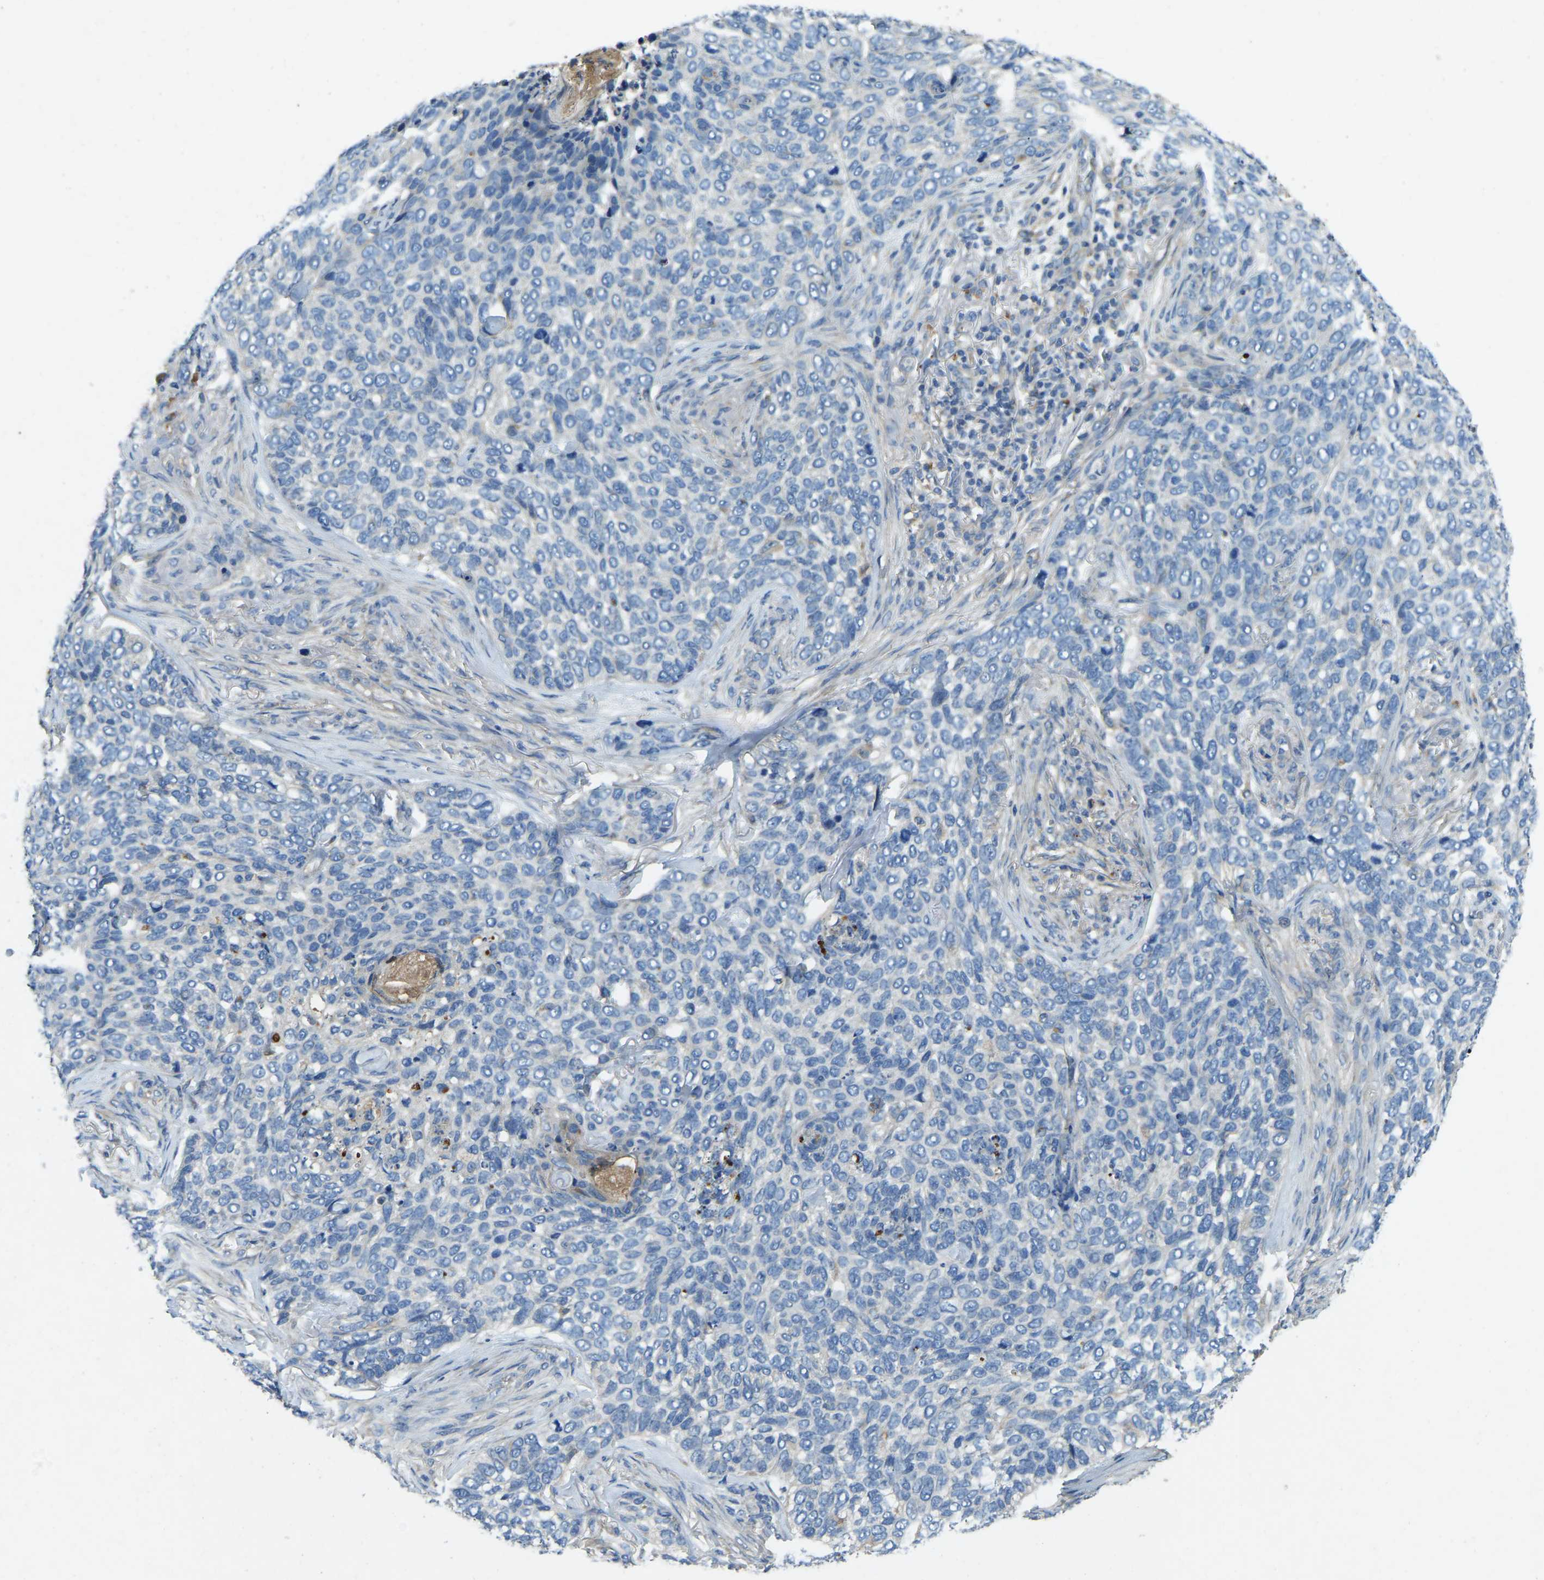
{"staining": {"intensity": "negative", "quantity": "none", "location": "none"}, "tissue": "skin cancer", "cell_type": "Tumor cells", "image_type": "cancer", "snomed": [{"axis": "morphology", "description": "Basal cell carcinoma"}, {"axis": "topography", "description": "Skin"}], "caption": "Tumor cells are negative for brown protein staining in skin basal cell carcinoma. (DAB immunohistochemistry (IHC) with hematoxylin counter stain).", "gene": "ATP8B1", "patient": {"sex": "female", "age": 64}}